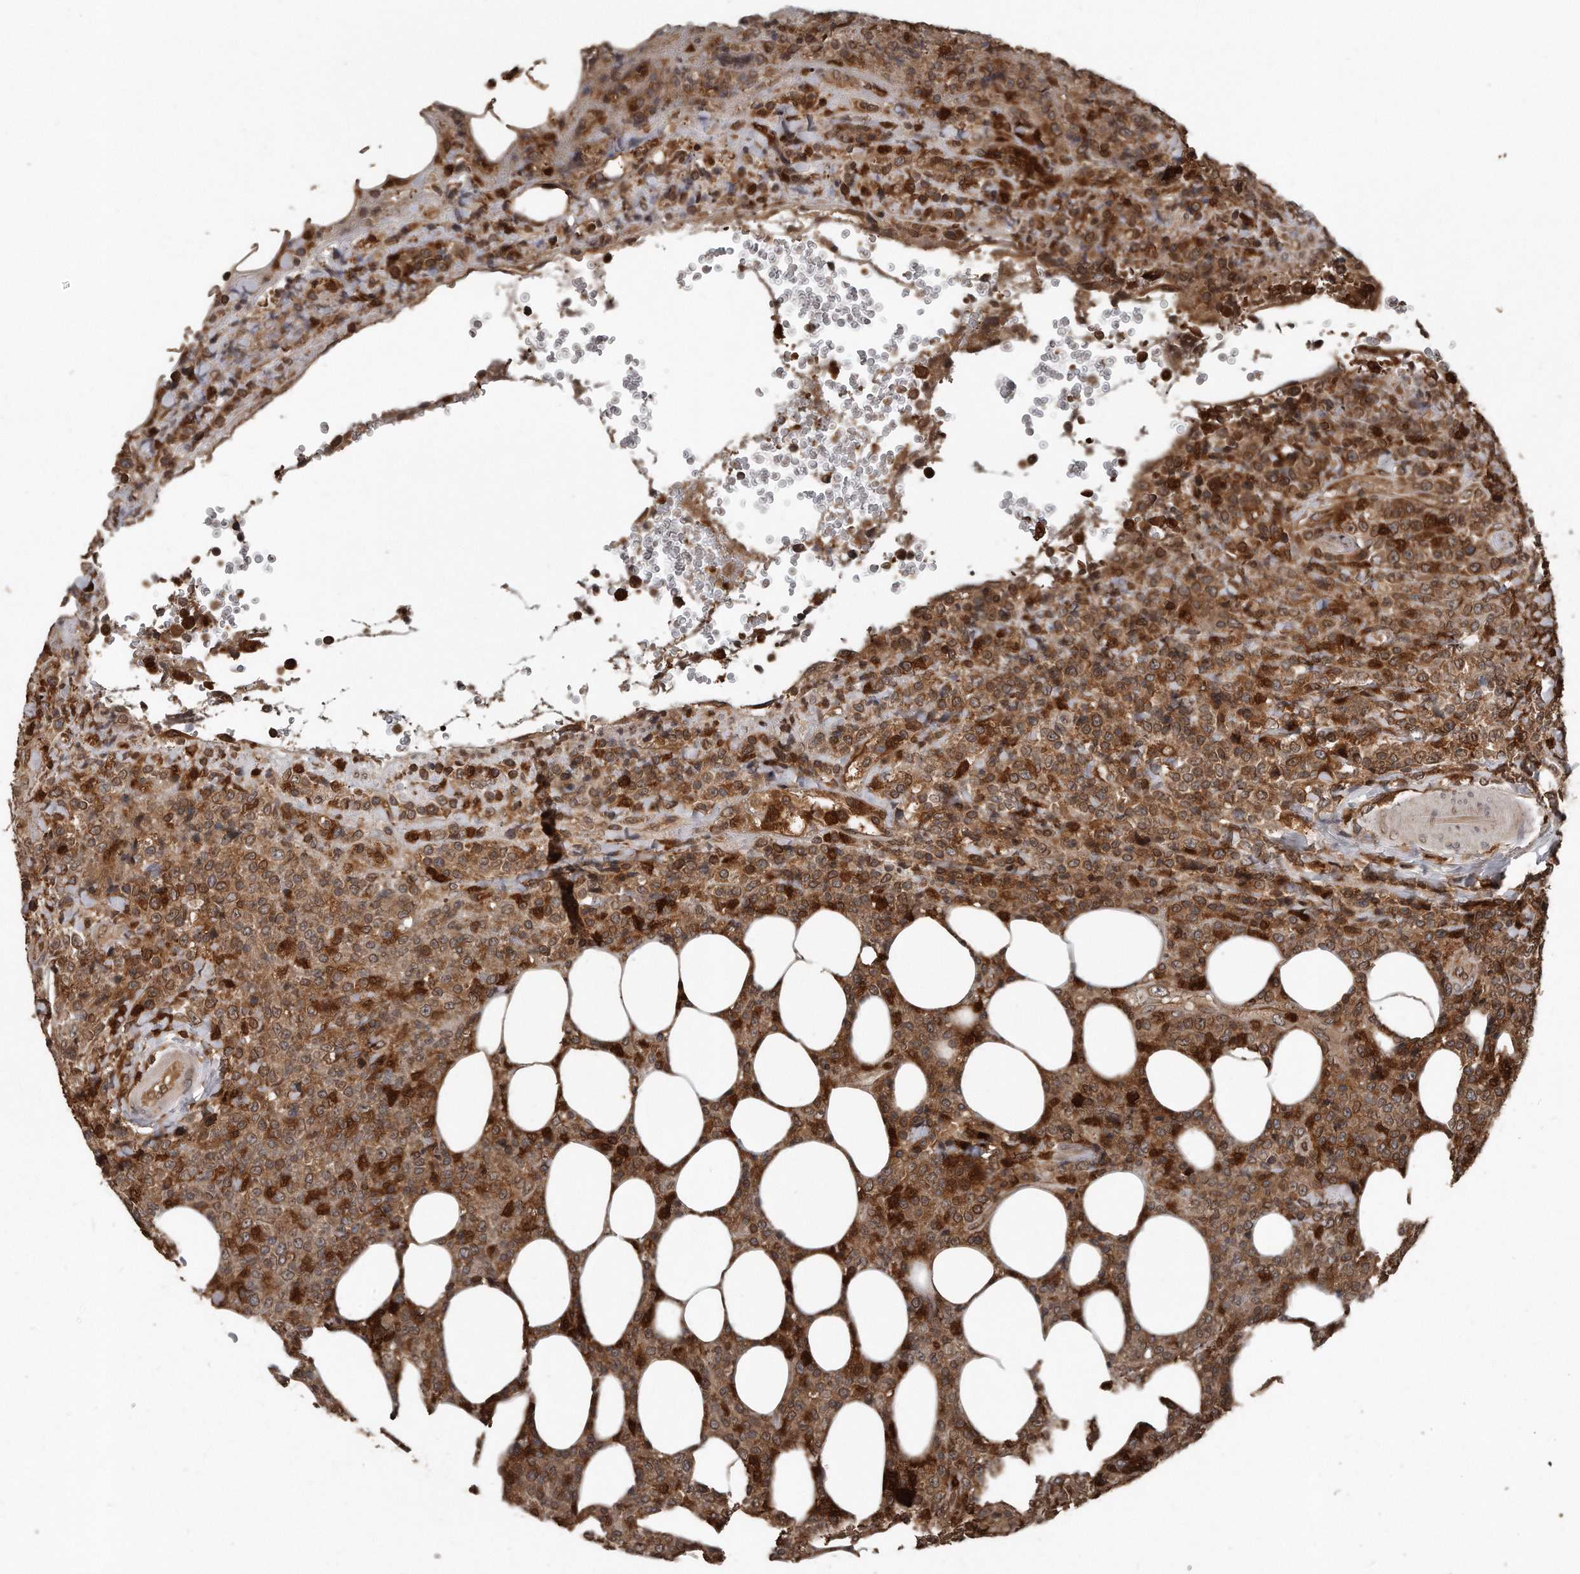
{"staining": {"intensity": "strong", "quantity": ">75%", "location": "cytoplasmic/membranous,nuclear"}, "tissue": "lymphoma", "cell_type": "Tumor cells", "image_type": "cancer", "snomed": [{"axis": "morphology", "description": "Malignant lymphoma, non-Hodgkin's type, High grade"}, {"axis": "topography", "description": "Lymph node"}], "caption": "Immunohistochemistry (DAB (3,3'-diaminobenzidine)) staining of malignant lymphoma, non-Hodgkin's type (high-grade) exhibits strong cytoplasmic/membranous and nuclear protein positivity in about >75% of tumor cells.", "gene": "GCH1", "patient": {"sex": "male", "age": 13}}